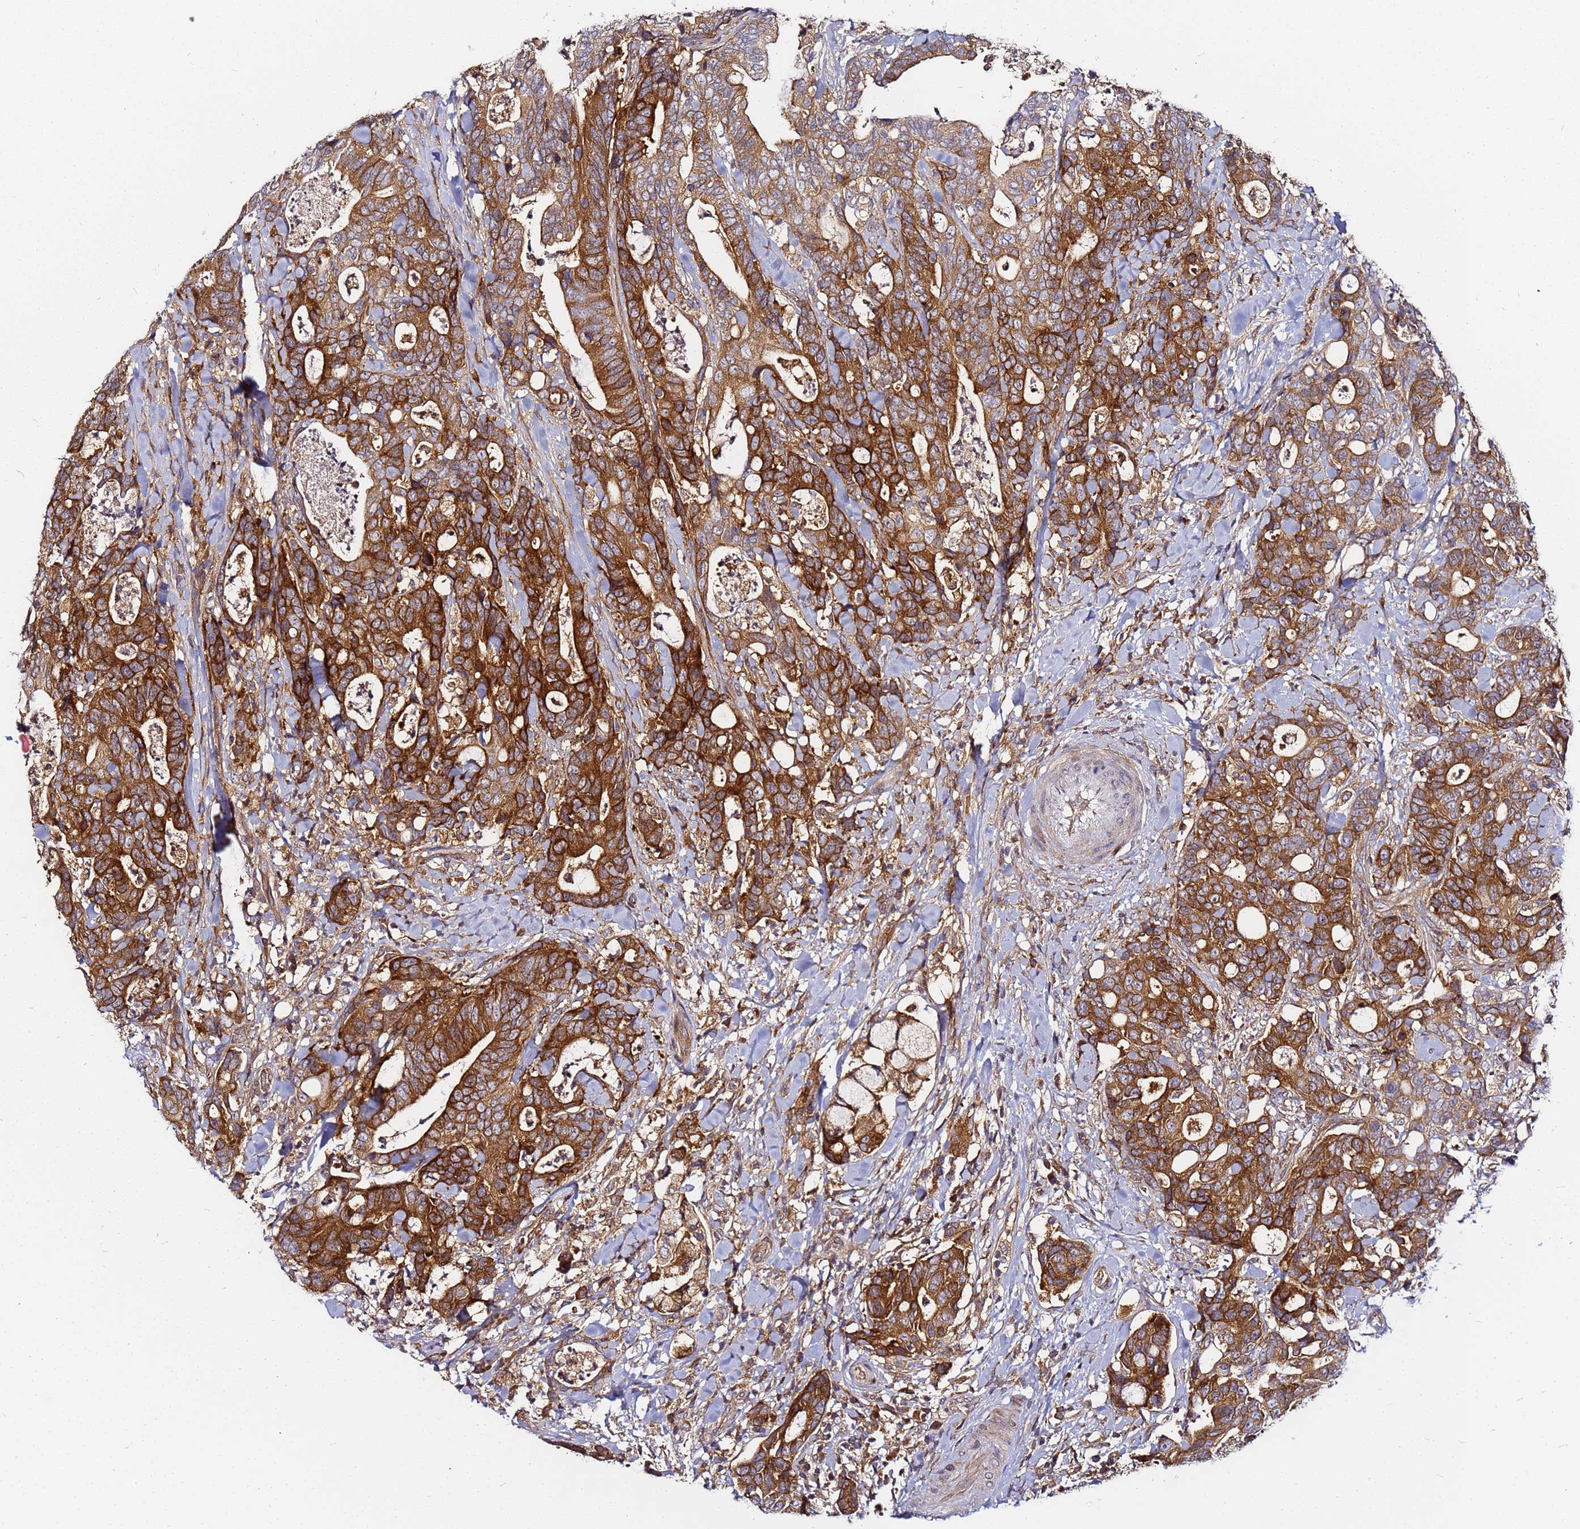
{"staining": {"intensity": "strong", "quantity": ">75%", "location": "cytoplasmic/membranous"}, "tissue": "colorectal cancer", "cell_type": "Tumor cells", "image_type": "cancer", "snomed": [{"axis": "morphology", "description": "Adenocarcinoma, NOS"}, {"axis": "topography", "description": "Colon"}], "caption": "The micrograph exhibits staining of colorectal adenocarcinoma, revealing strong cytoplasmic/membranous protein expression (brown color) within tumor cells.", "gene": "CHM", "patient": {"sex": "female", "age": 82}}